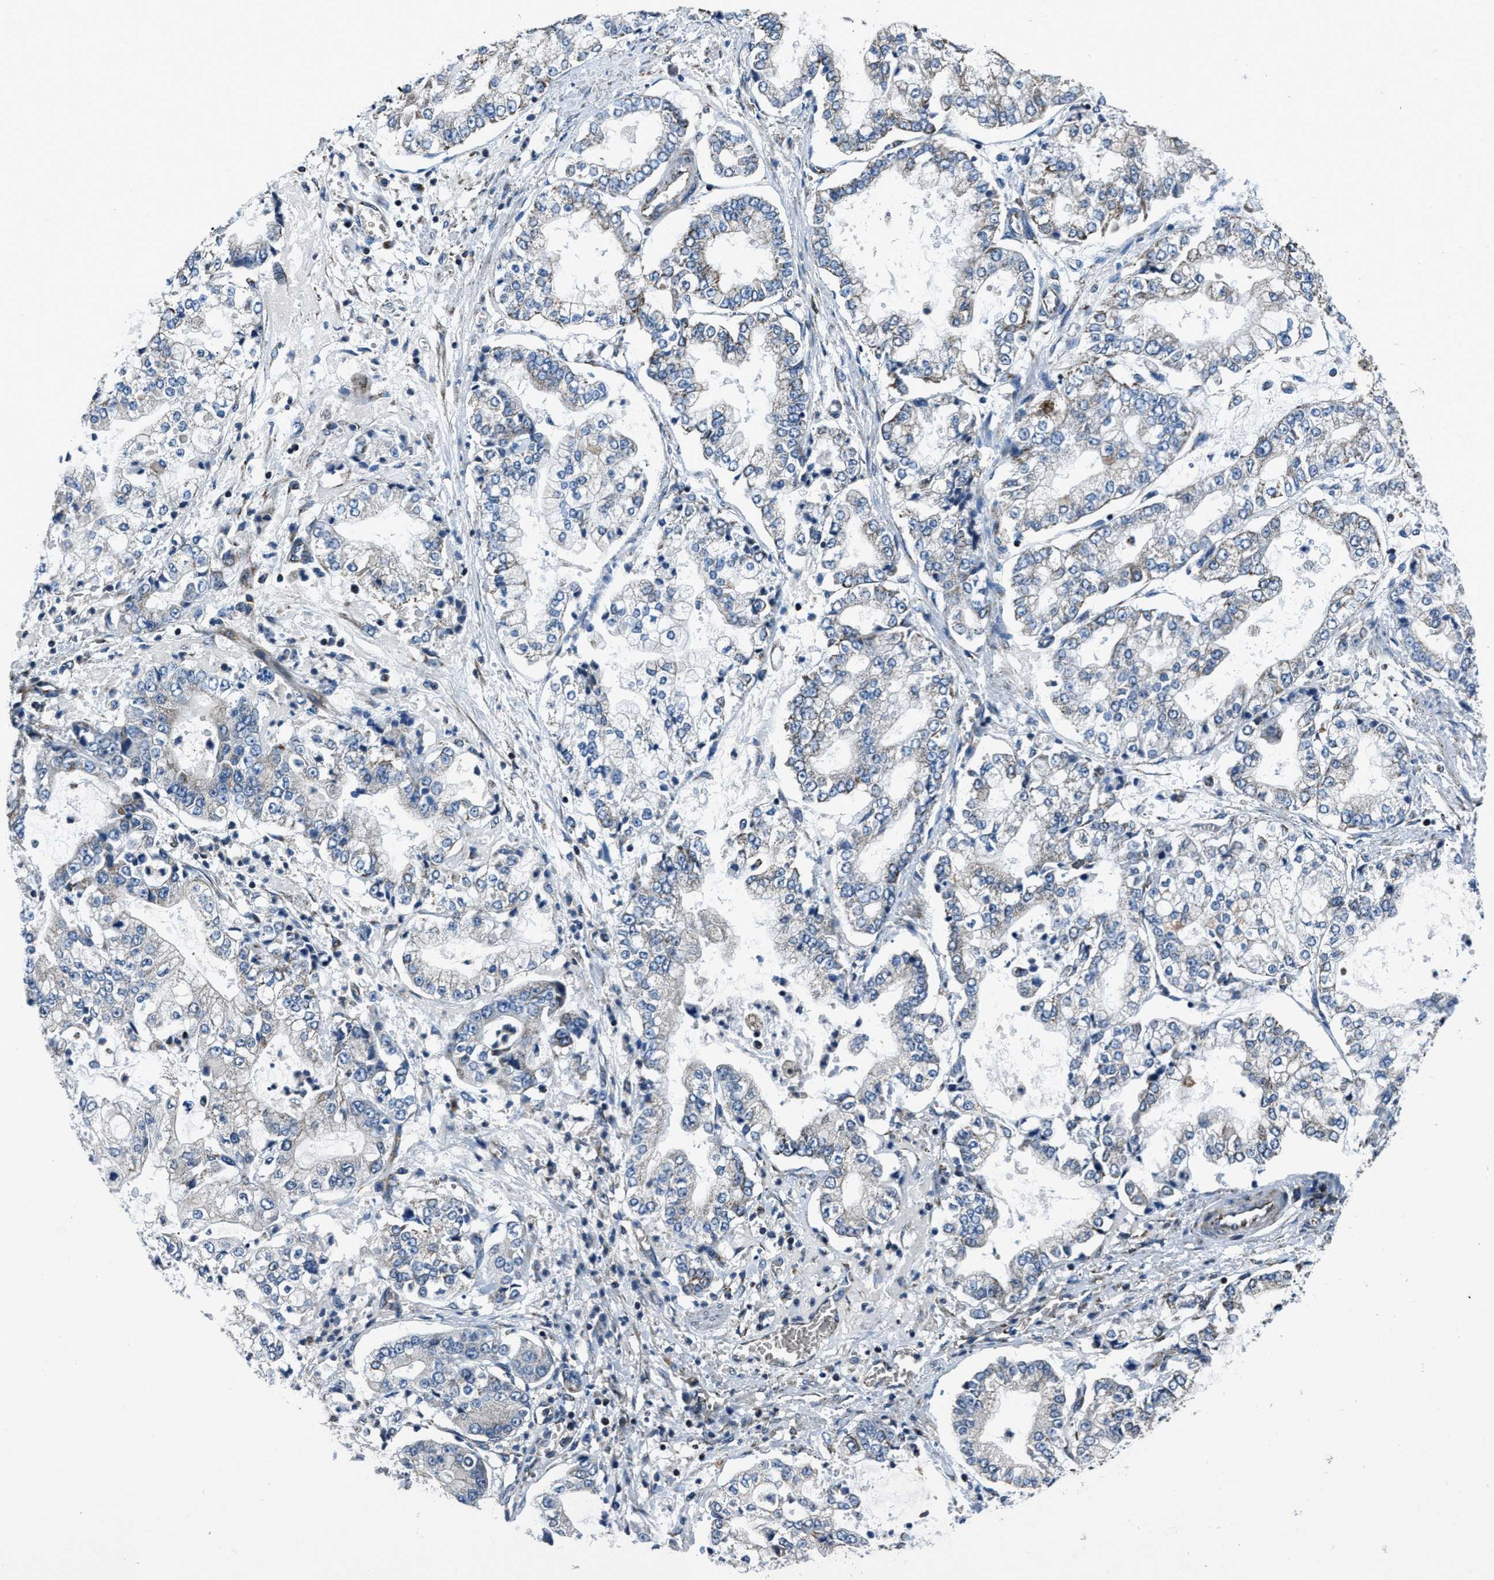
{"staining": {"intensity": "weak", "quantity": "<25%", "location": "cytoplasmic/membranous"}, "tissue": "stomach cancer", "cell_type": "Tumor cells", "image_type": "cancer", "snomed": [{"axis": "morphology", "description": "Adenocarcinoma, NOS"}, {"axis": "topography", "description": "Stomach"}], "caption": "Tumor cells show no significant protein expression in stomach cancer (adenocarcinoma).", "gene": "OGDH", "patient": {"sex": "male", "age": 76}}